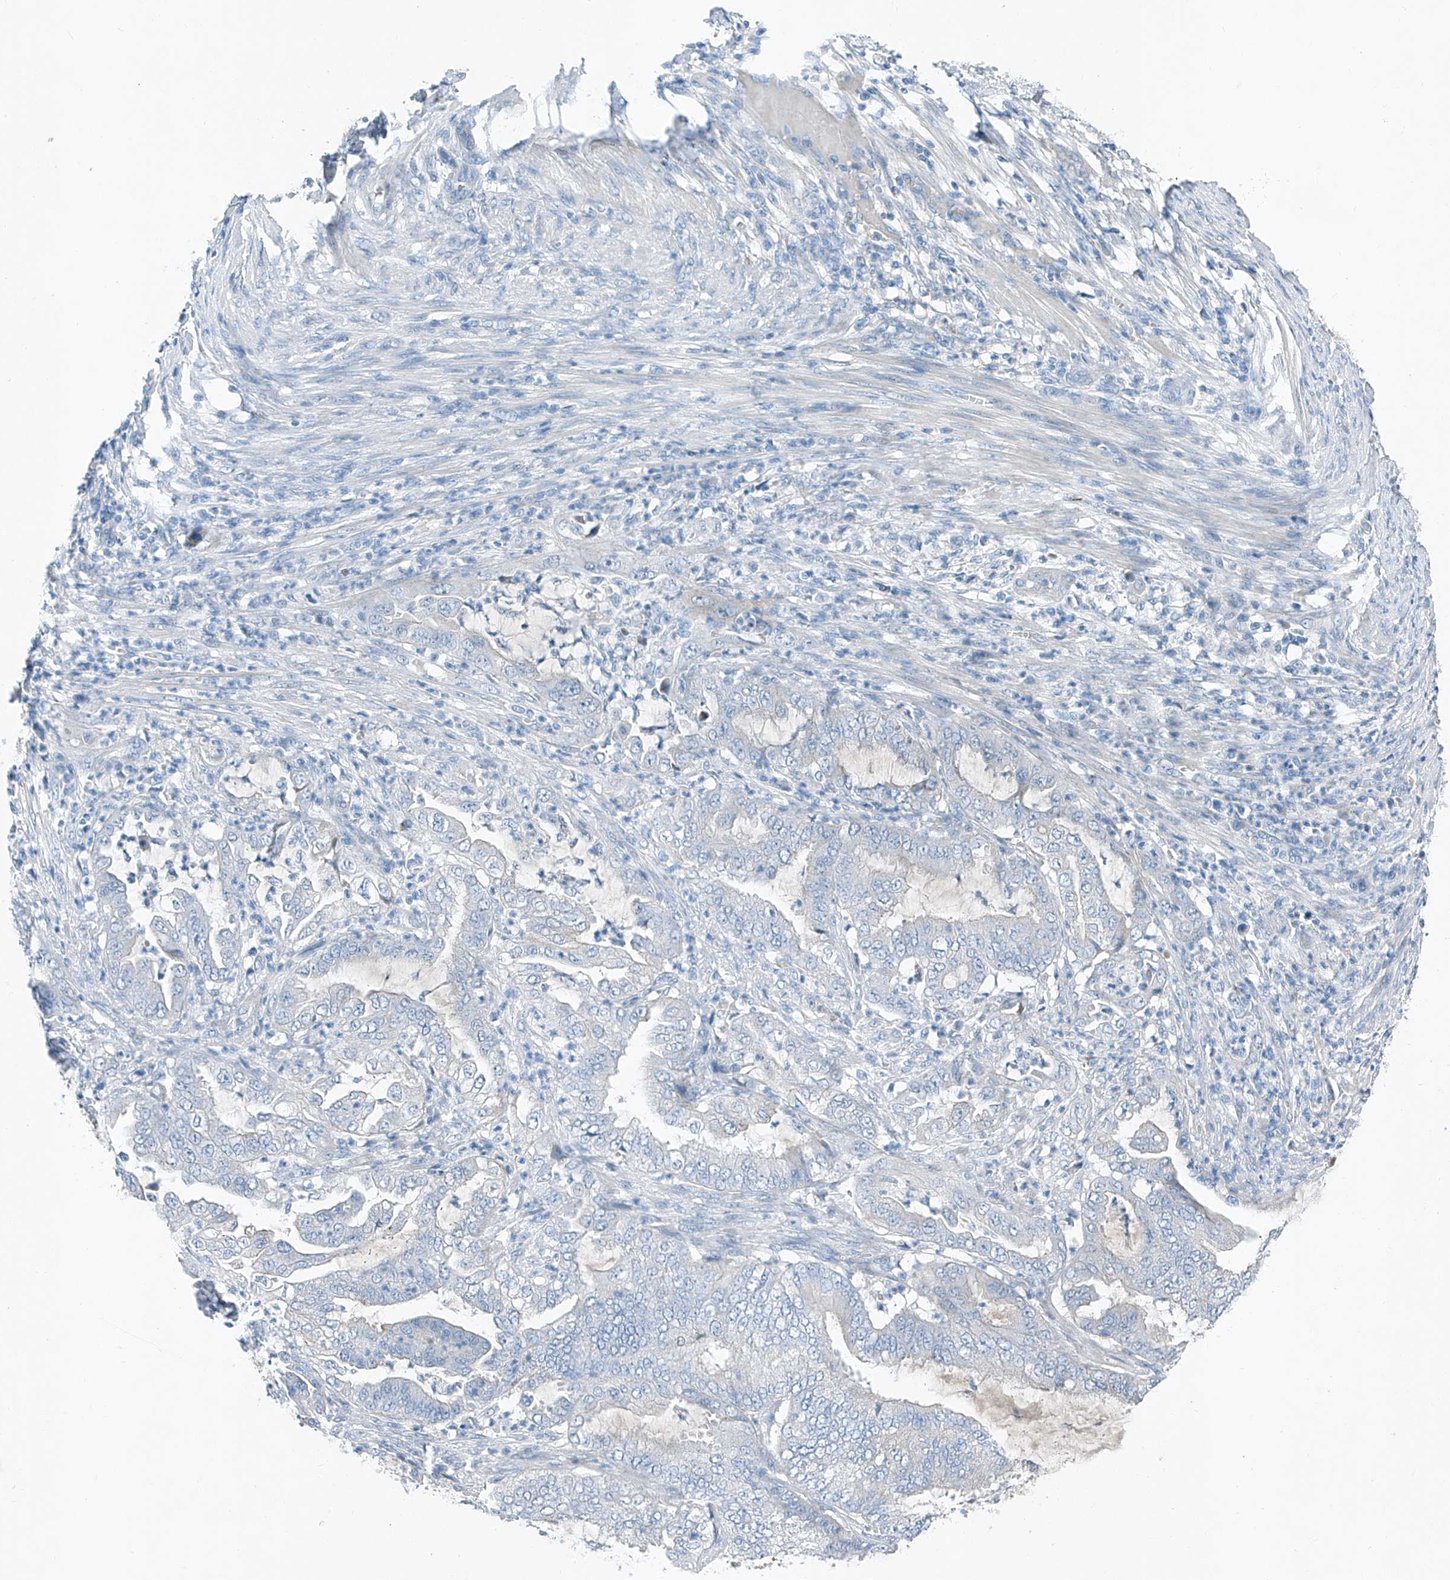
{"staining": {"intensity": "negative", "quantity": "none", "location": "none"}, "tissue": "endometrial cancer", "cell_type": "Tumor cells", "image_type": "cancer", "snomed": [{"axis": "morphology", "description": "Adenocarcinoma, NOS"}, {"axis": "topography", "description": "Endometrium"}], "caption": "Tumor cells are negative for brown protein staining in endometrial adenocarcinoma. (Stains: DAB (3,3'-diaminobenzidine) IHC with hematoxylin counter stain, Microscopy: brightfield microscopy at high magnification).", "gene": "MDGA1", "patient": {"sex": "female", "age": 51}}